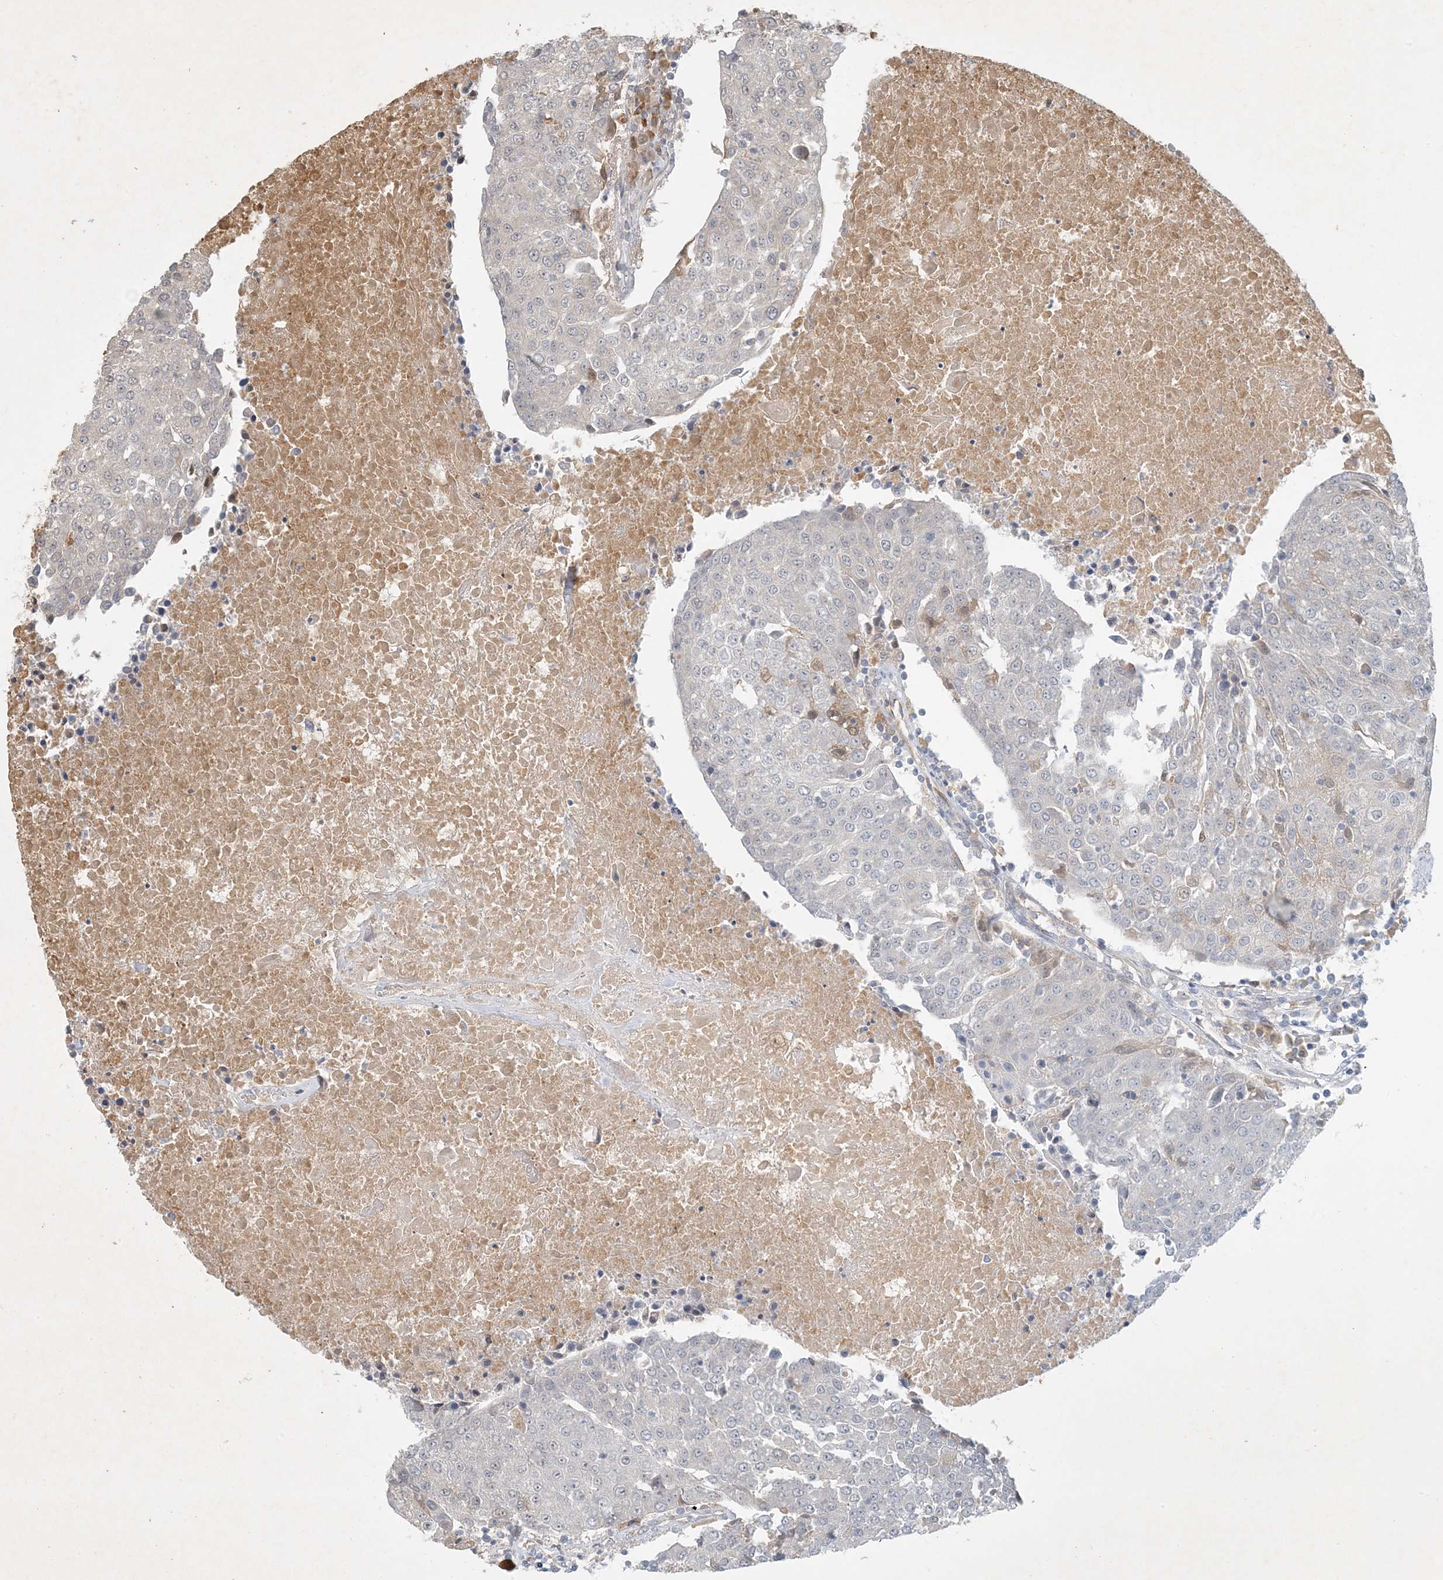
{"staining": {"intensity": "moderate", "quantity": "<25%", "location": "cytoplasmic/membranous,nuclear"}, "tissue": "urothelial cancer", "cell_type": "Tumor cells", "image_type": "cancer", "snomed": [{"axis": "morphology", "description": "Urothelial carcinoma, High grade"}, {"axis": "topography", "description": "Urinary bladder"}], "caption": "Urothelial cancer tissue displays moderate cytoplasmic/membranous and nuclear staining in about <25% of tumor cells, visualized by immunohistochemistry.", "gene": "ZCCHC4", "patient": {"sex": "female", "age": 85}}